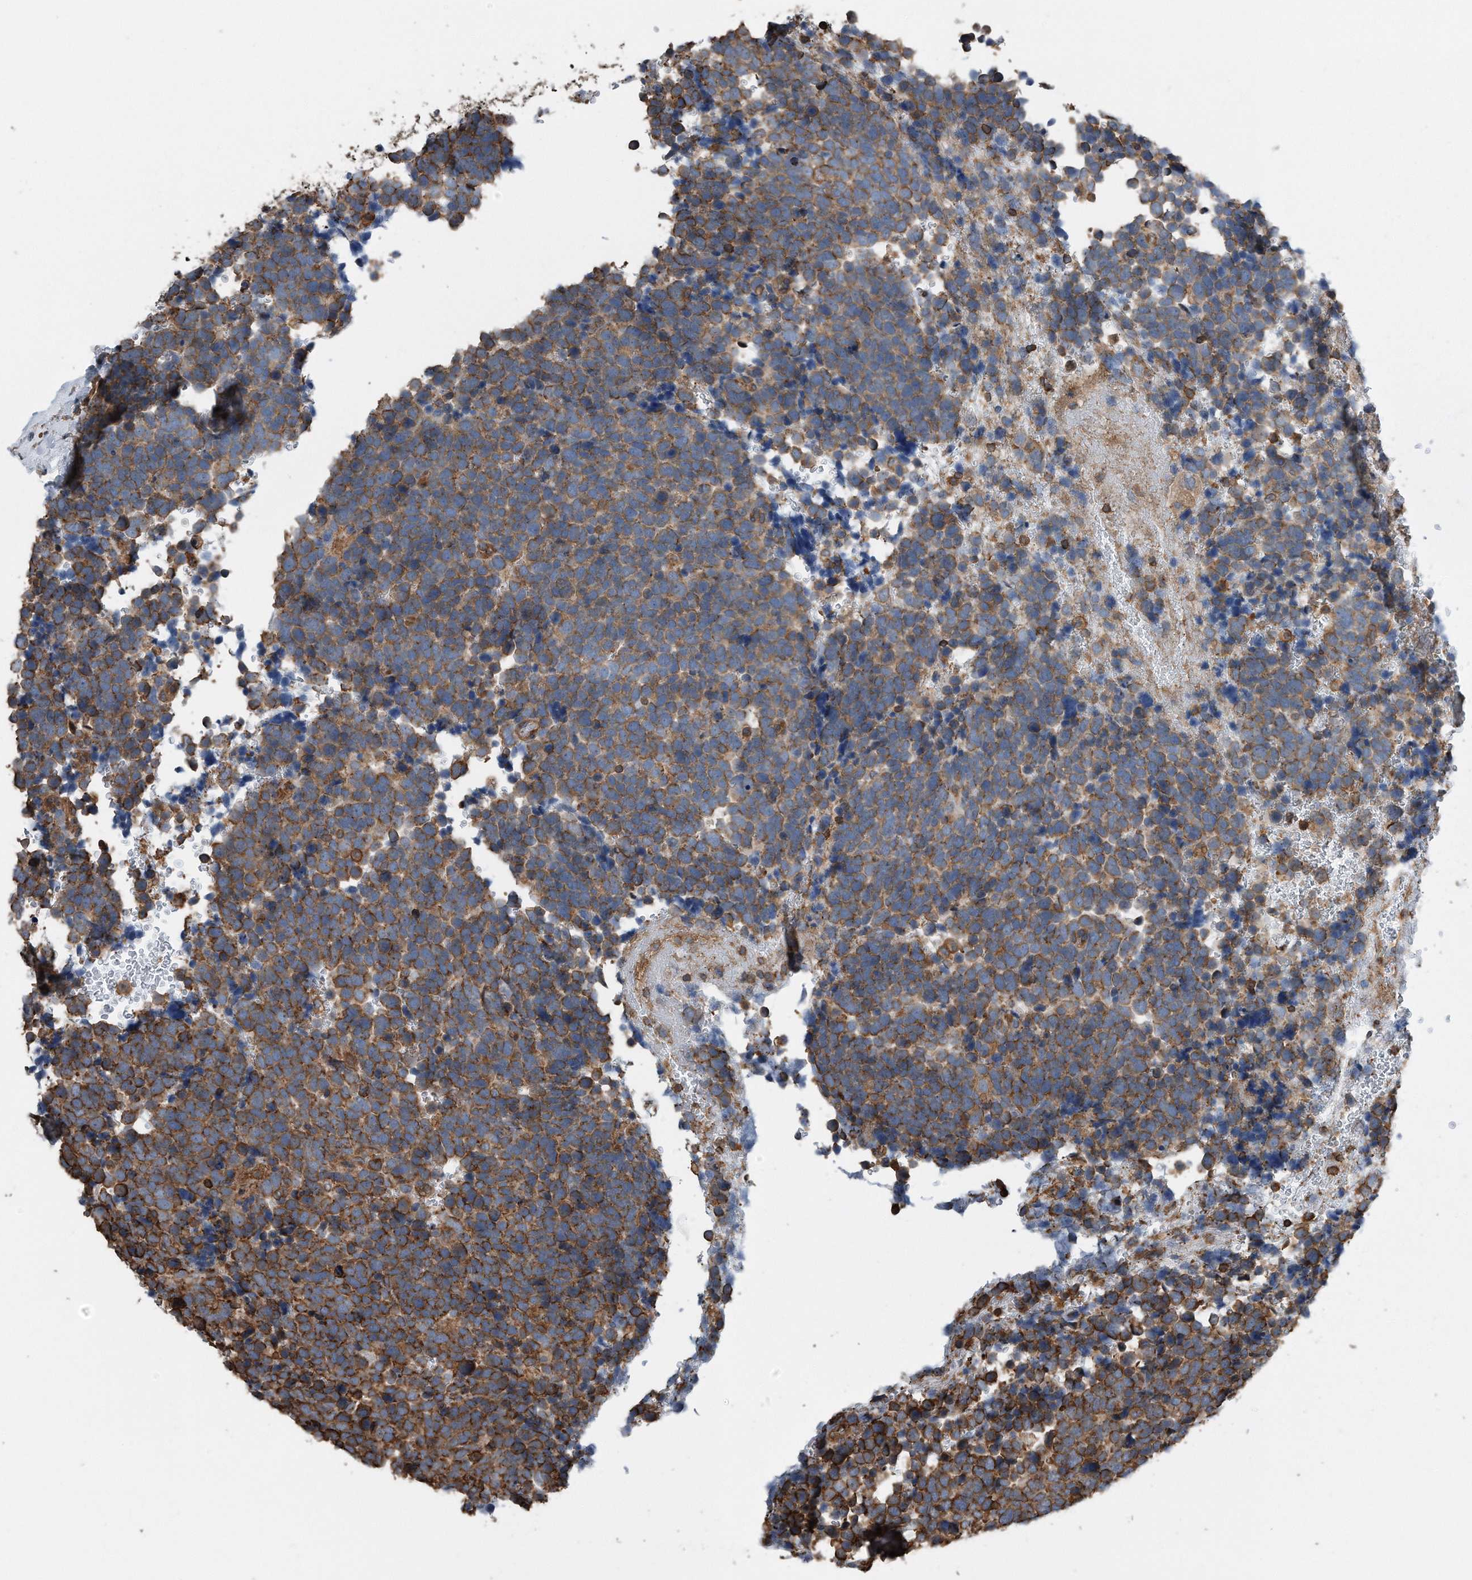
{"staining": {"intensity": "moderate", "quantity": ">75%", "location": "cytoplasmic/membranous"}, "tissue": "urothelial cancer", "cell_type": "Tumor cells", "image_type": "cancer", "snomed": [{"axis": "morphology", "description": "Urothelial carcinoma, High grade"}, {"axis": "topography", "description": "Urinary bladder"}], "caption": "High-magnification brightfield microscopy of urothelial carcinoma (high-grade) stained with DAB (3,3'-diaminobenzidine) (brown) and counterstained with hematoxylin (blue). tumor cells exhibit moderate cytoplasmic/membranous expression is appreciated in about>75% of cells. Using DAB (3,3'-diaminobenzidine) (brown) and hematoxylin (blue) stains, captured at high magnification using brightfield microscopy.", "gene": "RSPO3", "patient": {"sex": "female", "age": 82}}